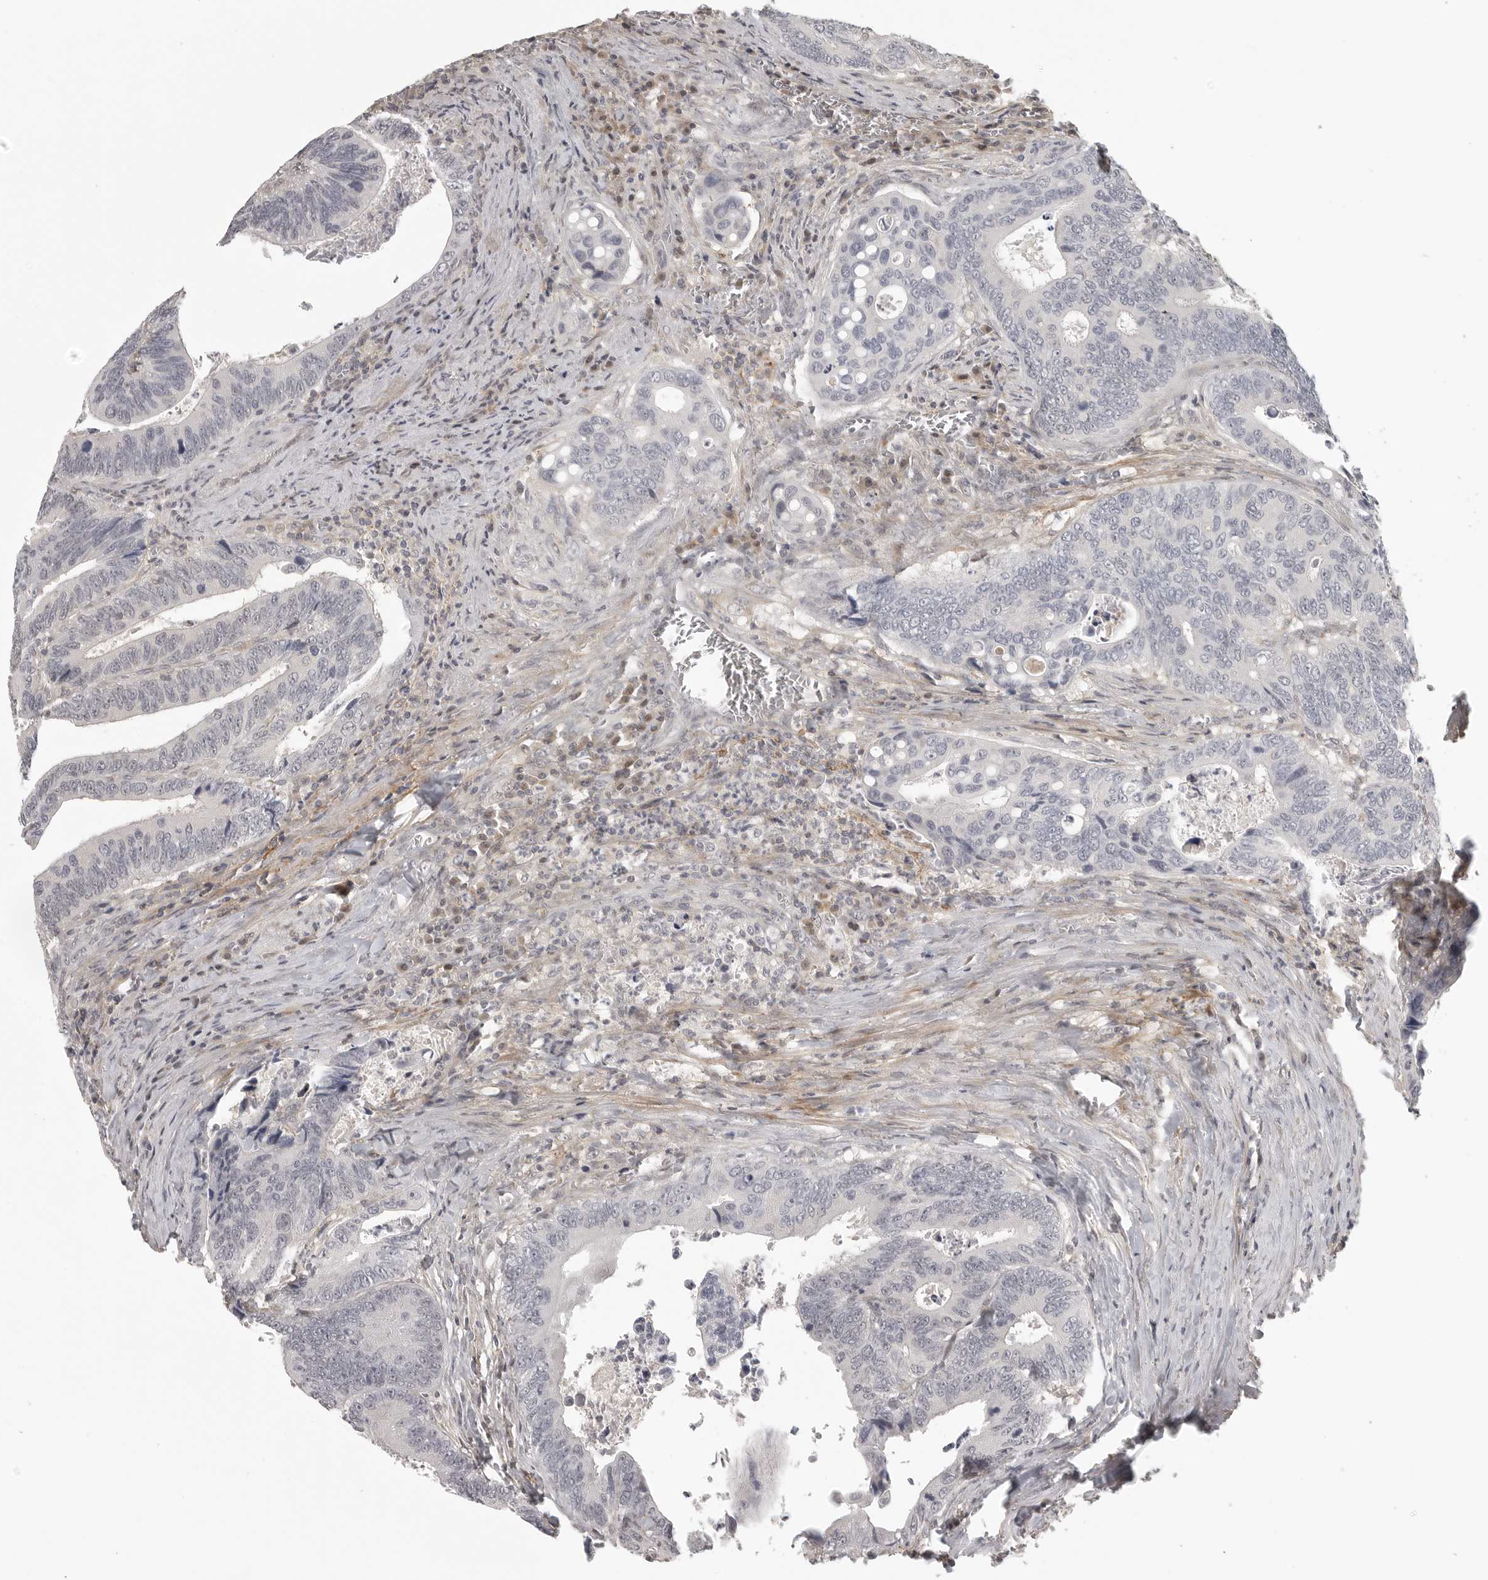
{"staining": {"intensity": "negative", "quantity": "none", "location": "none"}, "tissue": "colorectal cancer", "cell_type": "Tumor cells", "image_type": "cancer", "snomed": [{"axis": "morphology", "description": "Inflammation, NOS"}, {"axis": "morphology", "description": "Adenocarcinoma, NOS"}, {"axis": "topography", "description": "Colon"}], "caption": "High magnification brightfield microscopy of colorectal cancer stained with DAB (brown) and counterstained with hematoxylin (blue): tumor cells show no significant positivity. (Stains: DAB immunohistochemistry (IHC) with hematoxylin counter stain, Microscopy: brightfield microscopy at high magnification).", "gene": "UROD", "patient": {"sex": "male", "age": 72}}